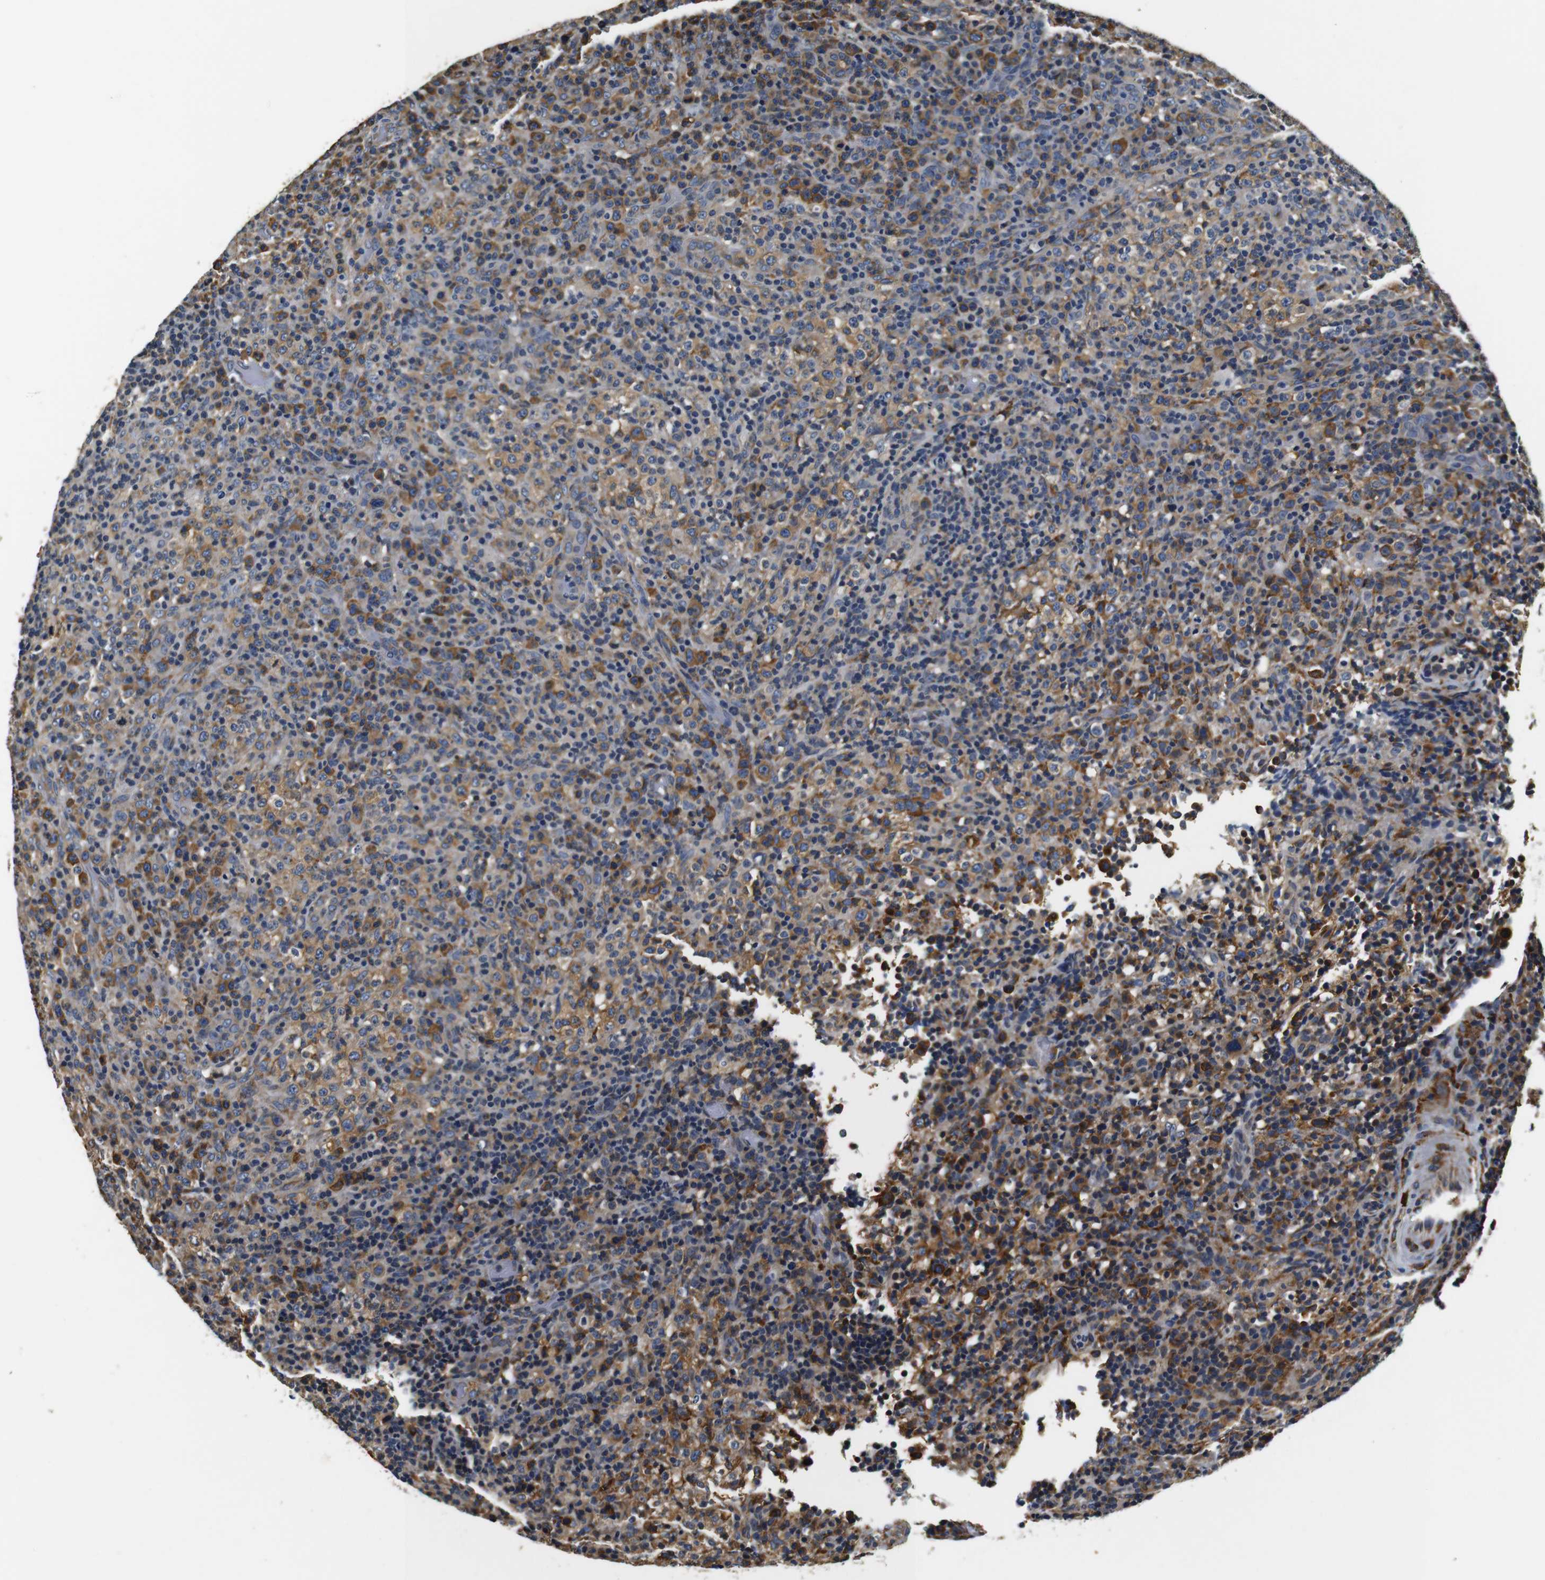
{"staining": {"intensity": "moderate", "quantity": ">75%", "location": "cytoplasmic/membranous"}, "tissue": "lymphoma", "cell_type": "Tumor cells", "image_type": "cancer", "snomed": [{"axis": "morphology", "description": "Malignant lymphoma, non-Hodgkin's type, High grade"}, {"axis": "topography", "description": "Lymph node"}], "caption": "This micrograph displays immunohistochemistry staining of malignant lymphoma, non-Hodgkin's type (high-grade), with medium moderate cytoplasmic/membranous expression in approximately >75% of tumor cells.", "gene": "COL1A1", "patient": {"sex": "female", "age": 76}}